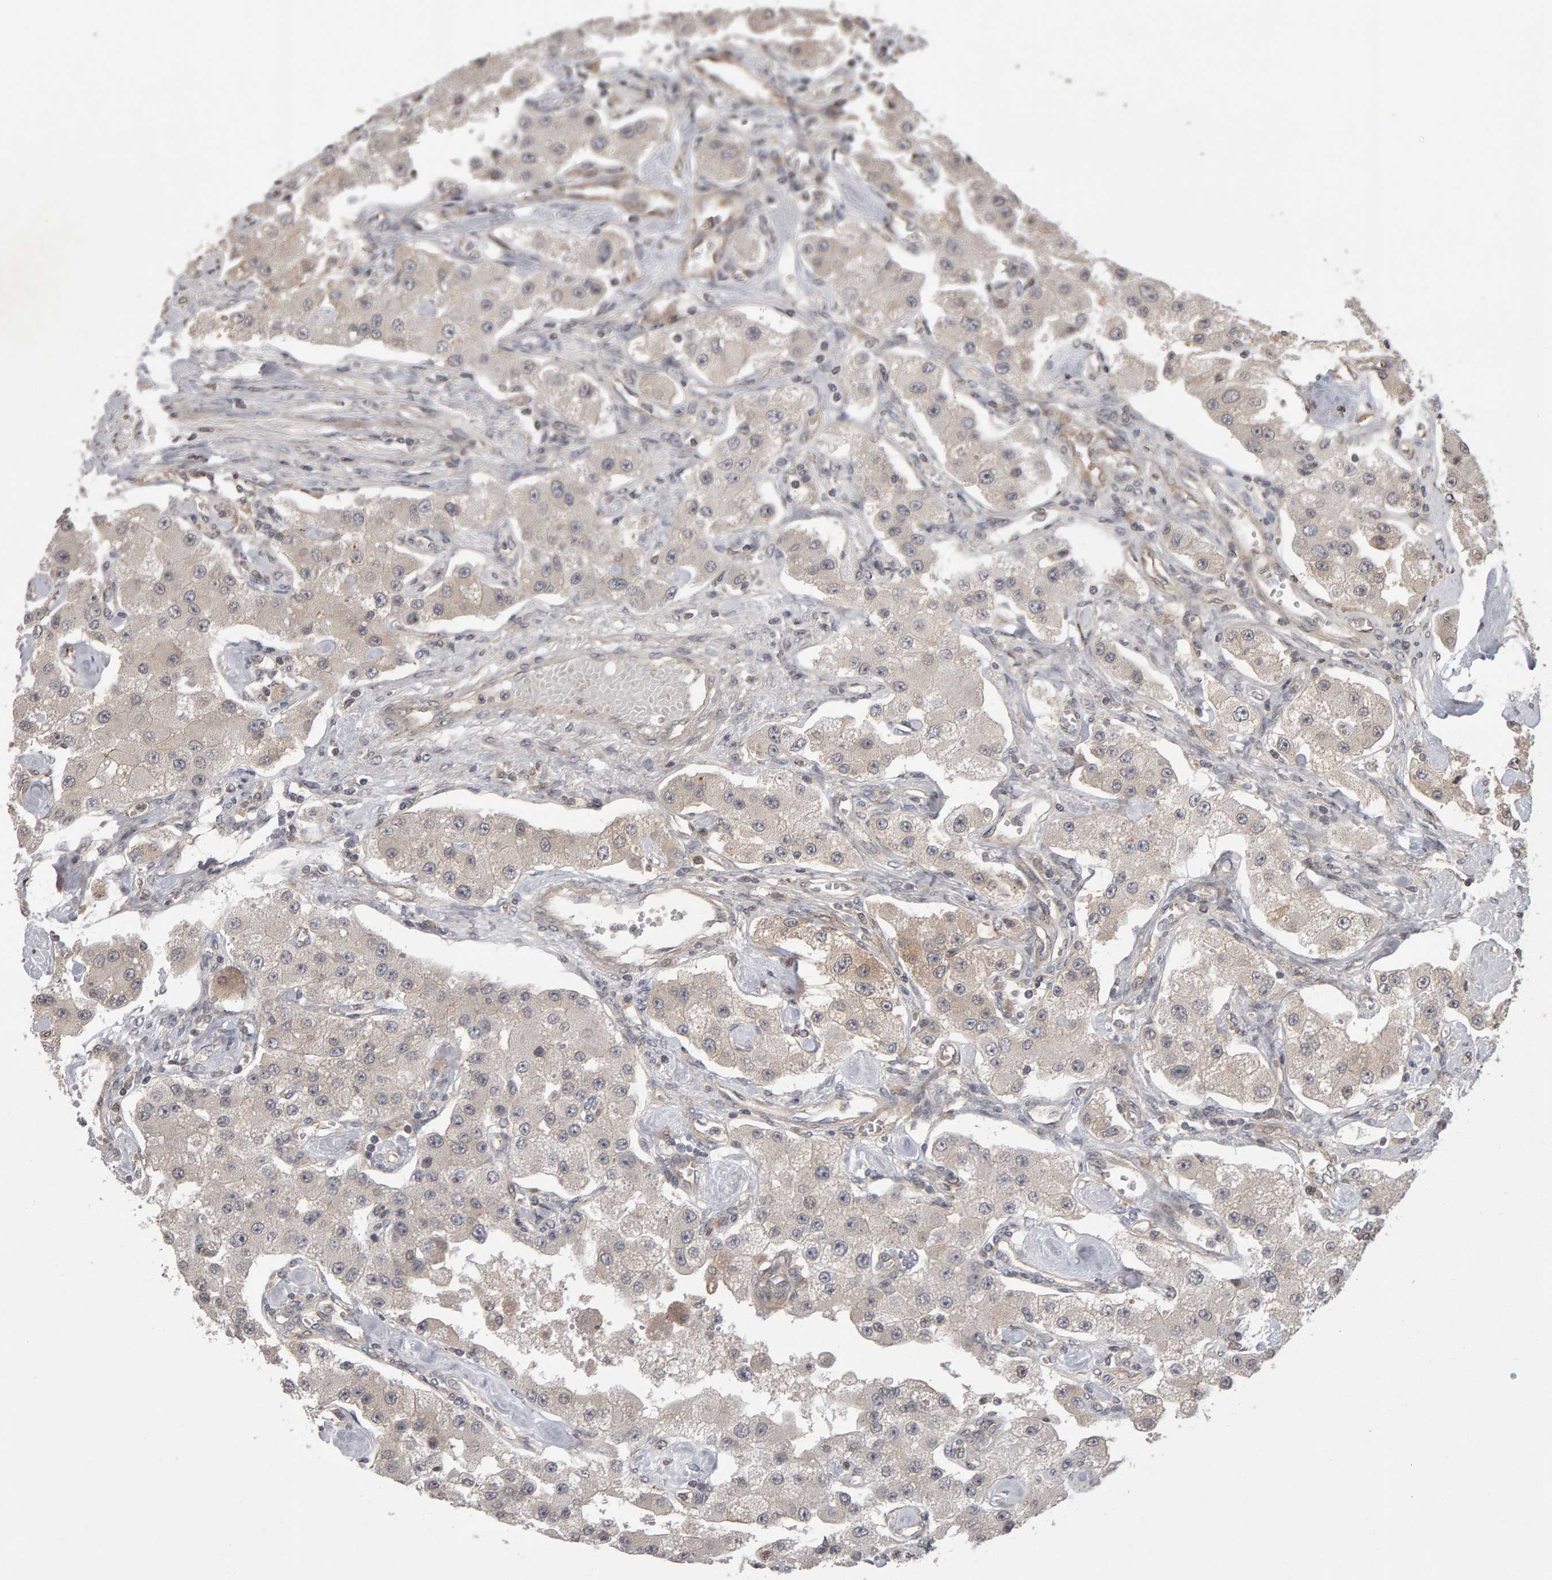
{"staining": {"intensity": "weak", "quantity": "<25%", "location": "cytoplasmic/membranous"}, "tissue": "carcinoid", "cell_type": "Tumor cells", "image_type": "cancer", "snomed": [{"axis": "morphology", "description": "Carcinoid, malignant, NOS"}, {"axis": "topography", "description": "Pancreas"}], "caption": "Immunohistochemistry of human carcinoid displays no staining in tumor cells.", "gene": "SCRIB", "patient": {"sex": "male", "age": 41}}